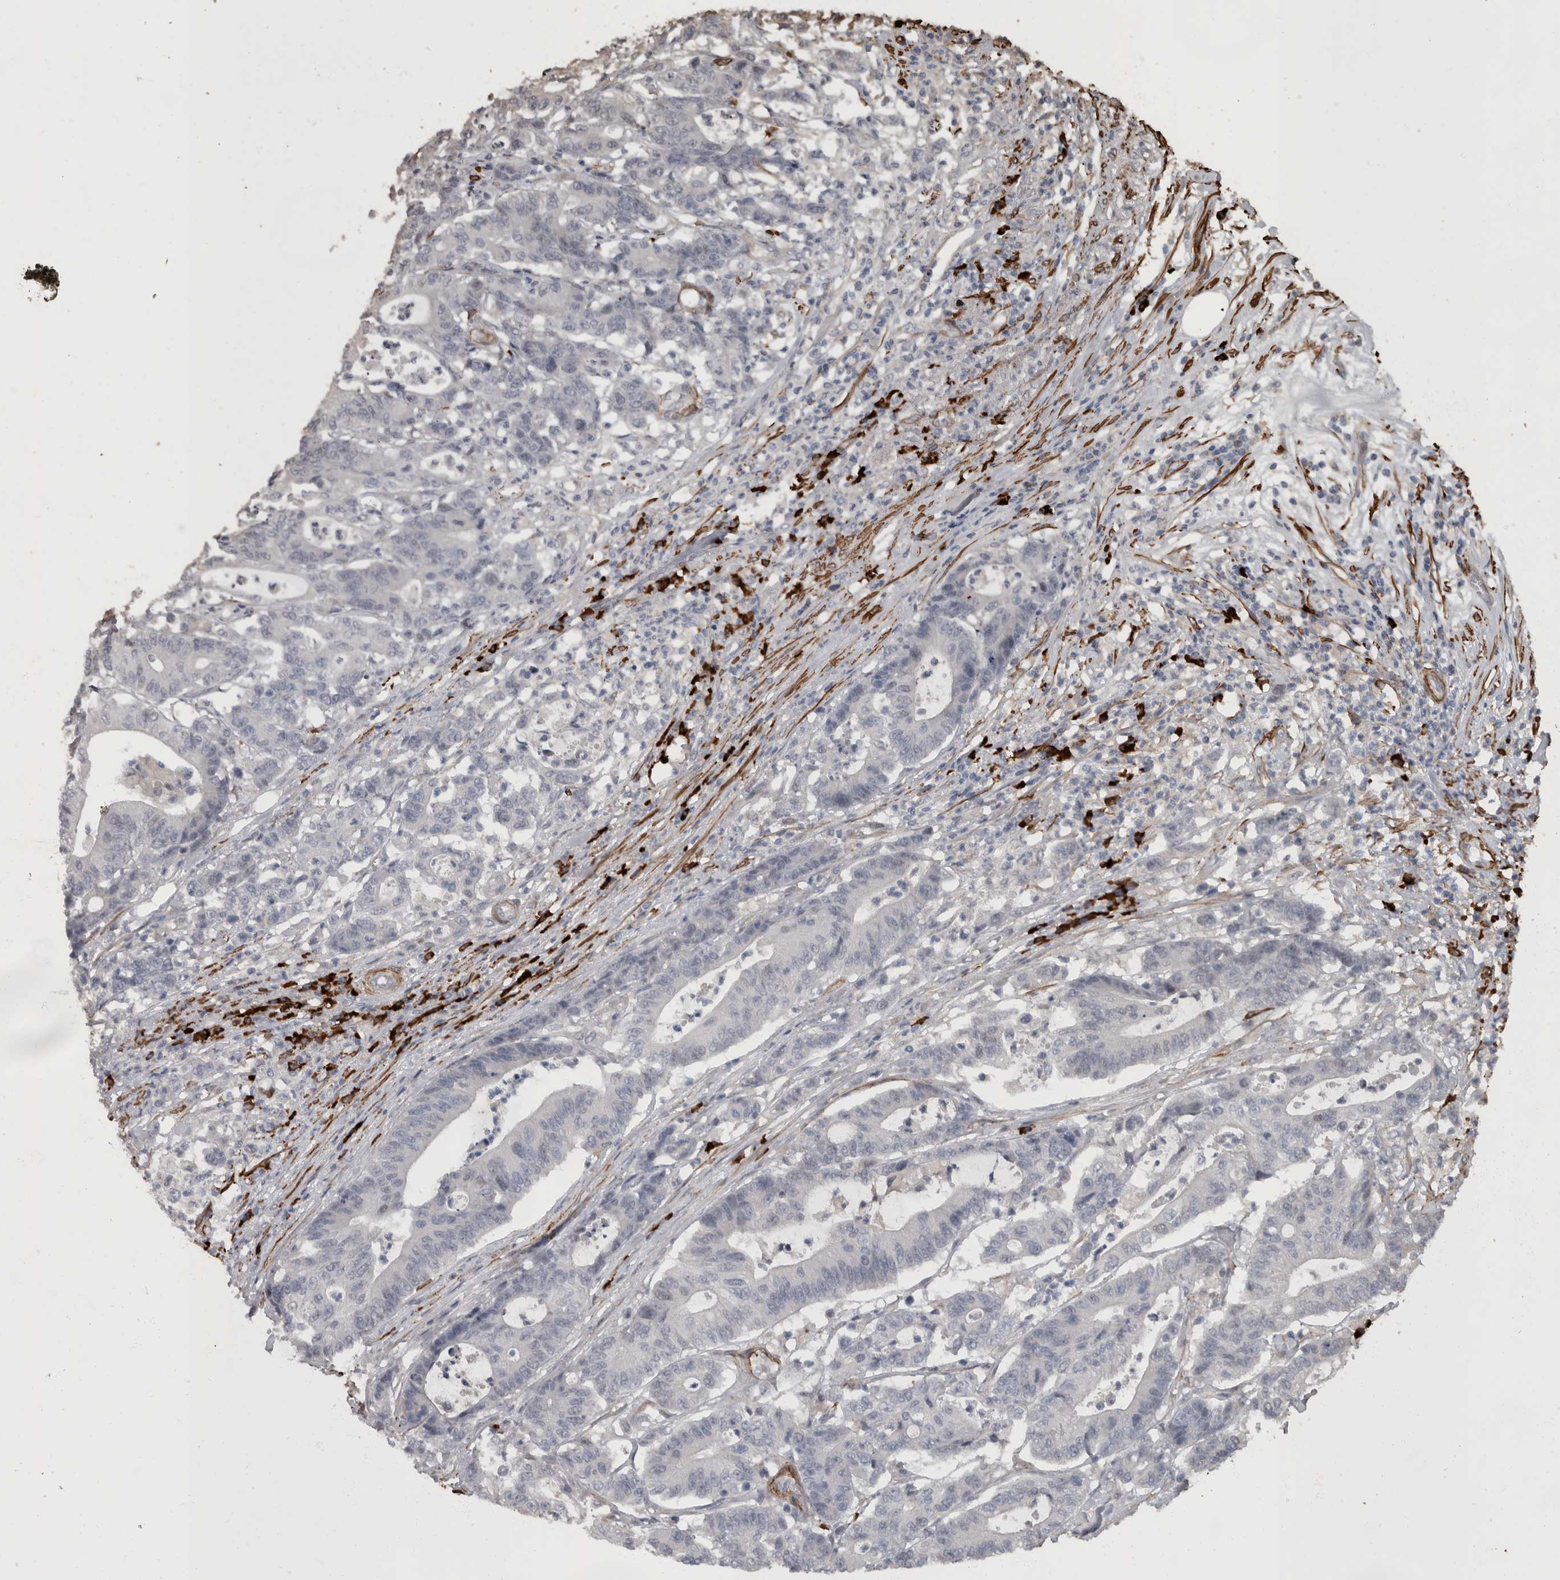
{"staining": {"intensity": "negative", "quantity": "none", "location": "none"}, "tissue": "colorectal cancer", "cell_type": "Tumor cells", "image_type": "cancer", "snomed": [{"axis": "morphology", "description": "Adenocarcinoma, NOS"}, {"axis": "topography", "description": "Colon"}], "caption": "The photomicrograph exhibits no staining of tumor cells in colorectal cancer. Brightfield microscopy of immunohistochemistry (IHC) stained with DAB (brown) and hematoxylin (blue), captured at high magnification.", "gene": "MASTL", "patient": {"sex": "female", "age": 84}}